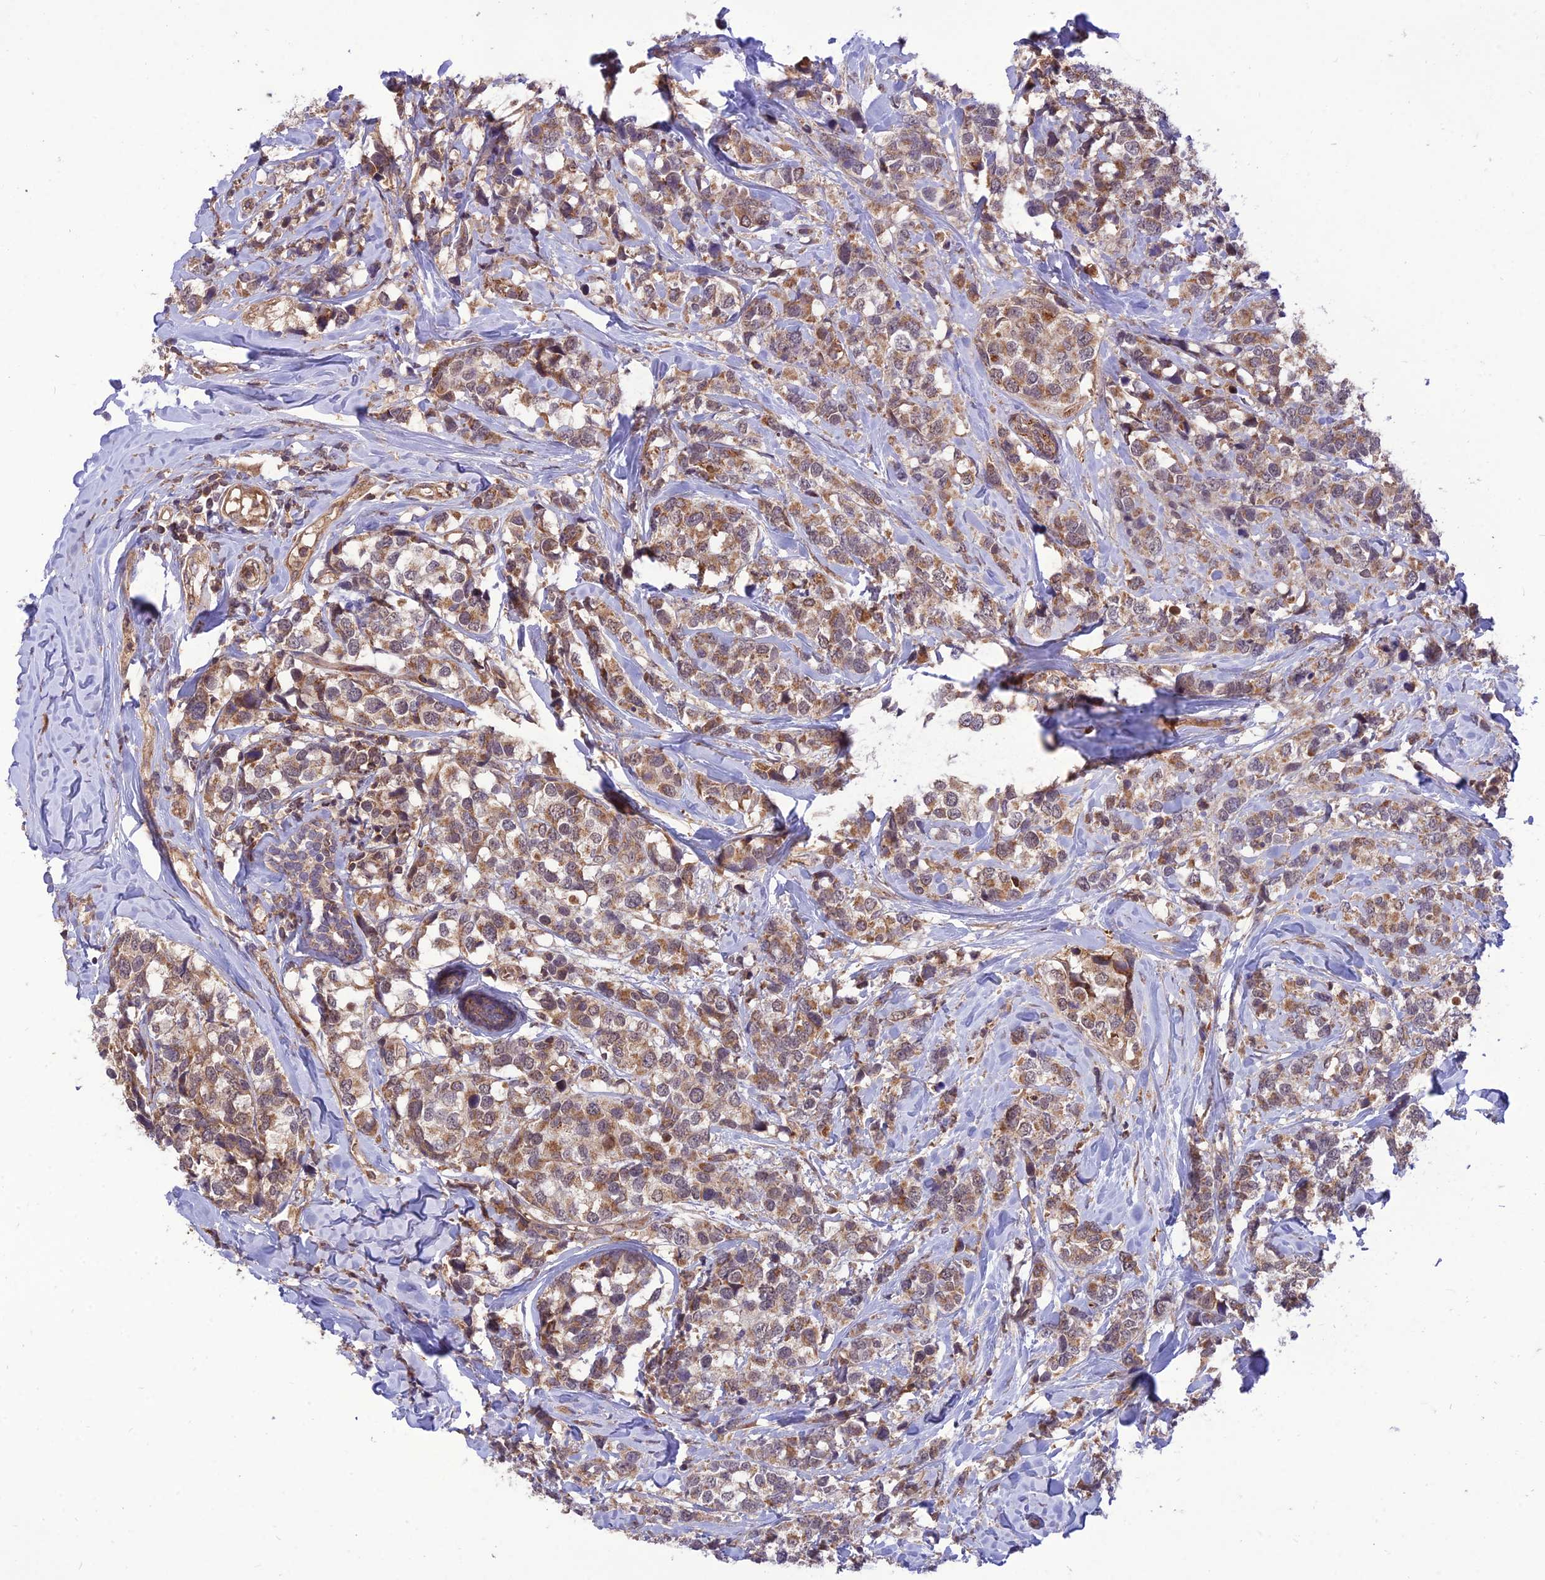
{"staining": {"intensity": "moderate", "quantity": ">75%", "location": "cytoplasmic/membranous"}, "tissue": "breast cancer", "cell_type": "Tumor cells", "image_type": "cancer", "snomed": [{"axis": "morphology", "description": "Lobular carcinoma"}, {"axis": "topography", "description": "Breast"}], "caption": "Immunohistochemistry (IHC) (DAB) staining of lobular carcinoma (breast) demonstrates moderate cytoplasmic/membranous protein expression in approximately >75% of tumor cells.", "gene": "NDUFC1", "patient": {"sex": "female", "age": 59}}